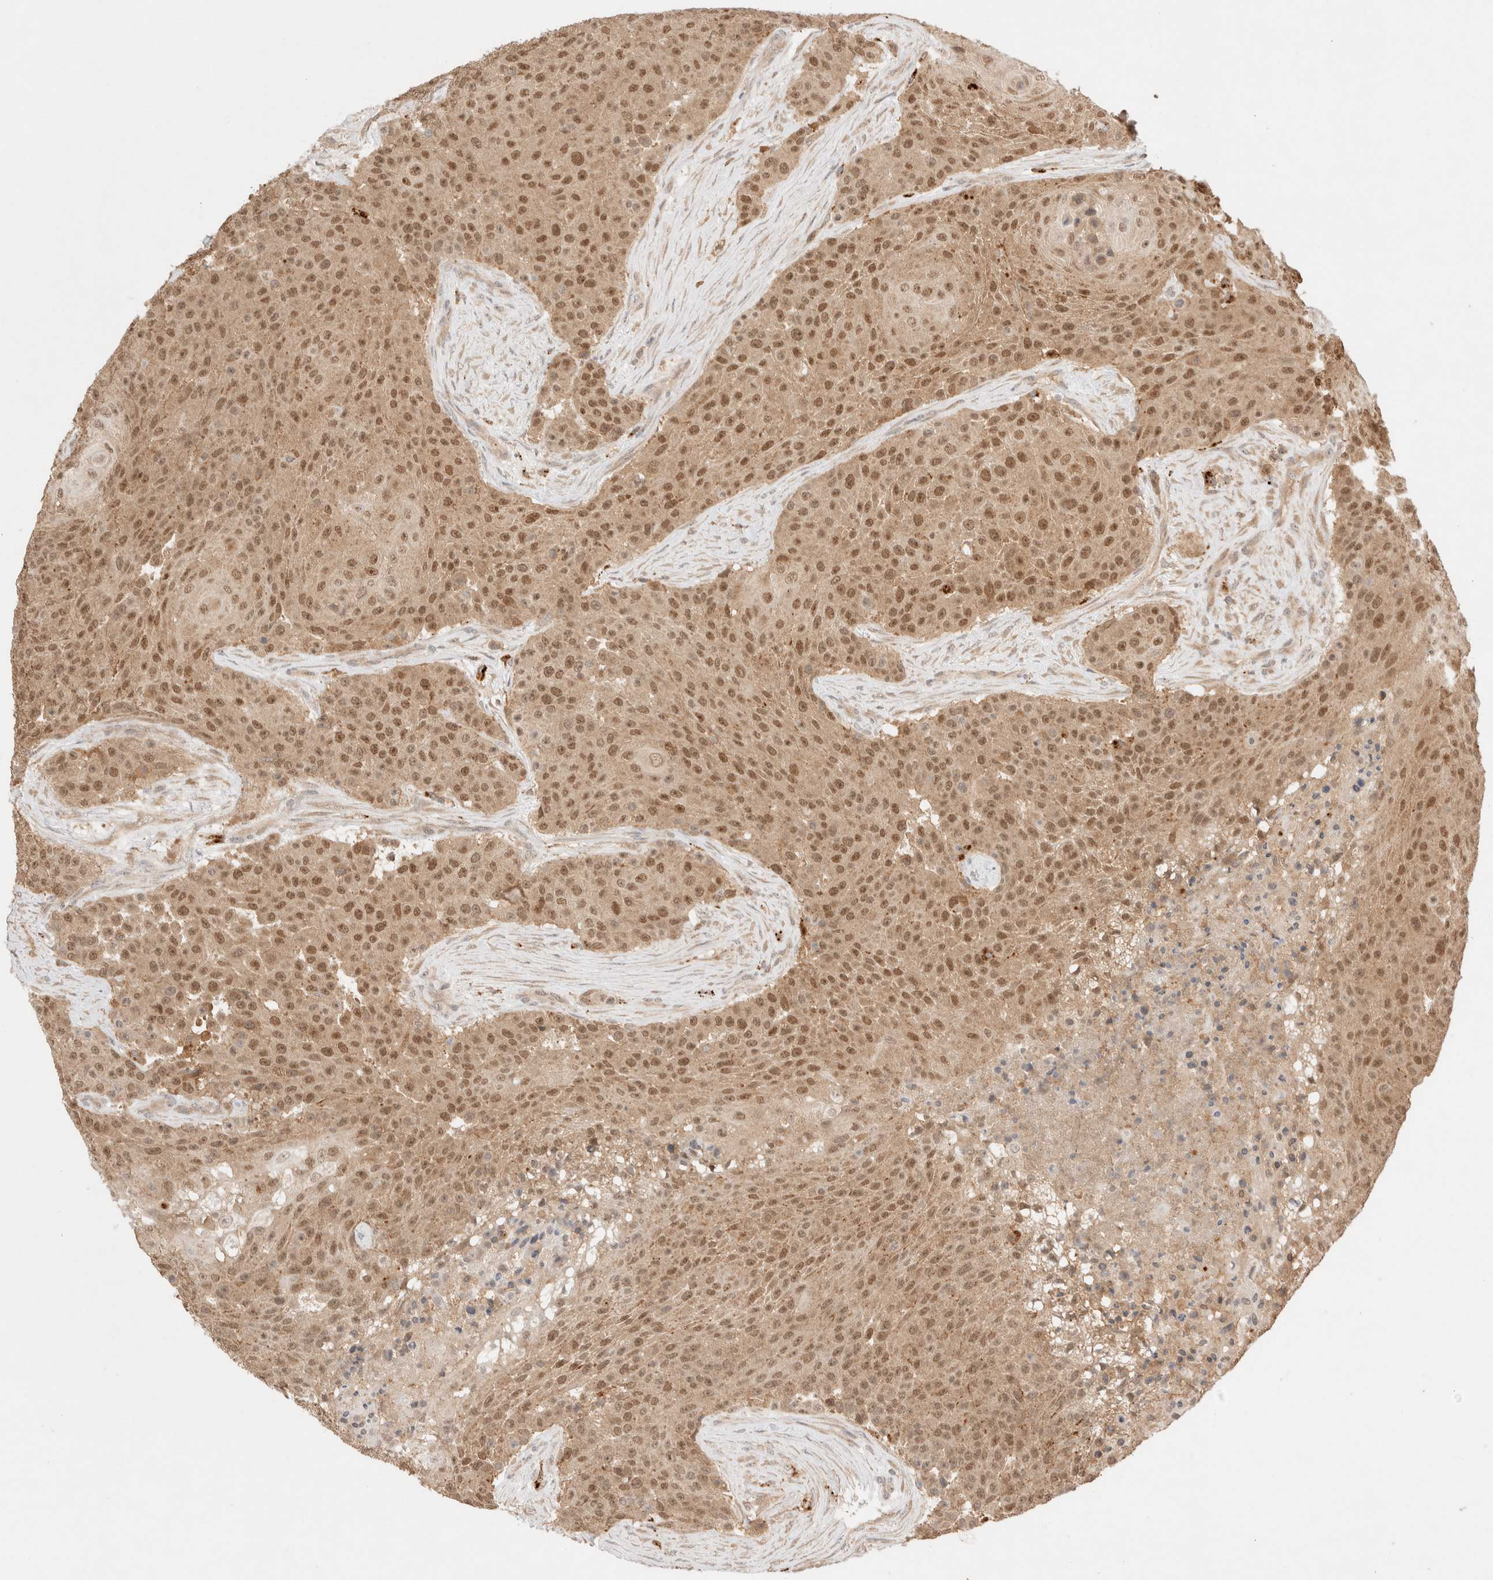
{"staining": {"intensity": "moderate", "quantity": ">75%", "location": "cytoplasmic/membranous,nuclear"}, "tissue": "urothelial cancer", "cell_type": "Tumor cells", "image_type": "cancer", "snomed": [{"axis": "morphology", "description": "Urothelial carcinoma, High grade"}, {"axis": "topography", "description": "Urinary bladder"}], "caption": "High-grade urothelial carcinoma stained with a protein marker exhibits moderate staining in tumor cells.", "gene": "CARNMT1", "patient": {"sex": "female", "age": 63}}